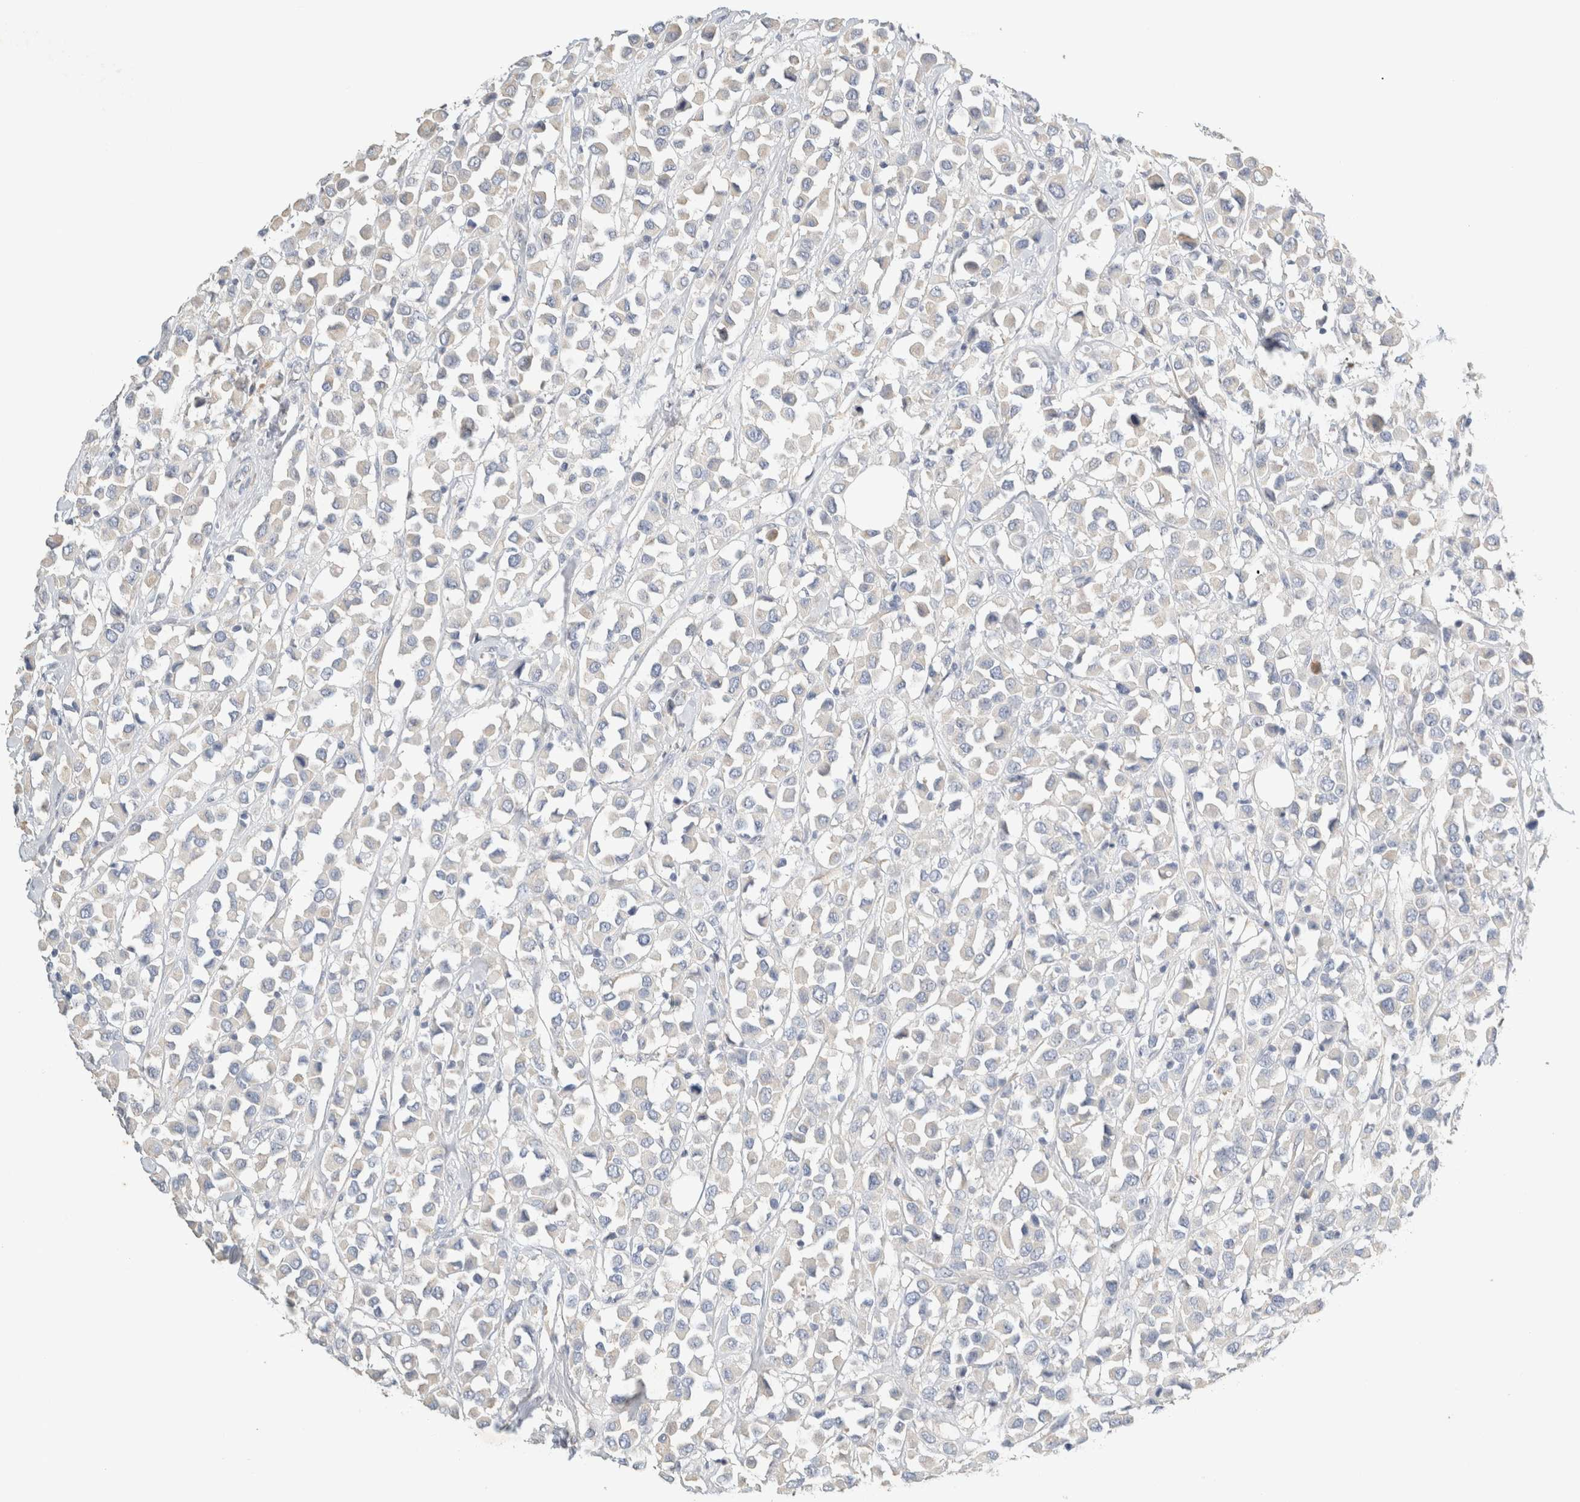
{"staining": {"intensity": "negative", "quantity": "none", "location": "none"}, "tissue": "breast cancer", "cell_type": "Tumor cells", "image_type": "cancer", "snomed": [{"axis": "morphology", "description": "Duct carcinoma"}, {"axis": "topography", "description": "Breast"}], "caption": "DAB (3,3'-diaminobenzidine) immunohistochemical staining of human breast cancer demonstrates no significant staining in tumor cells. (DAB IHC, high magnification).", "gene": "NEFM", "patient": {"sex": "female", "age": 61}}